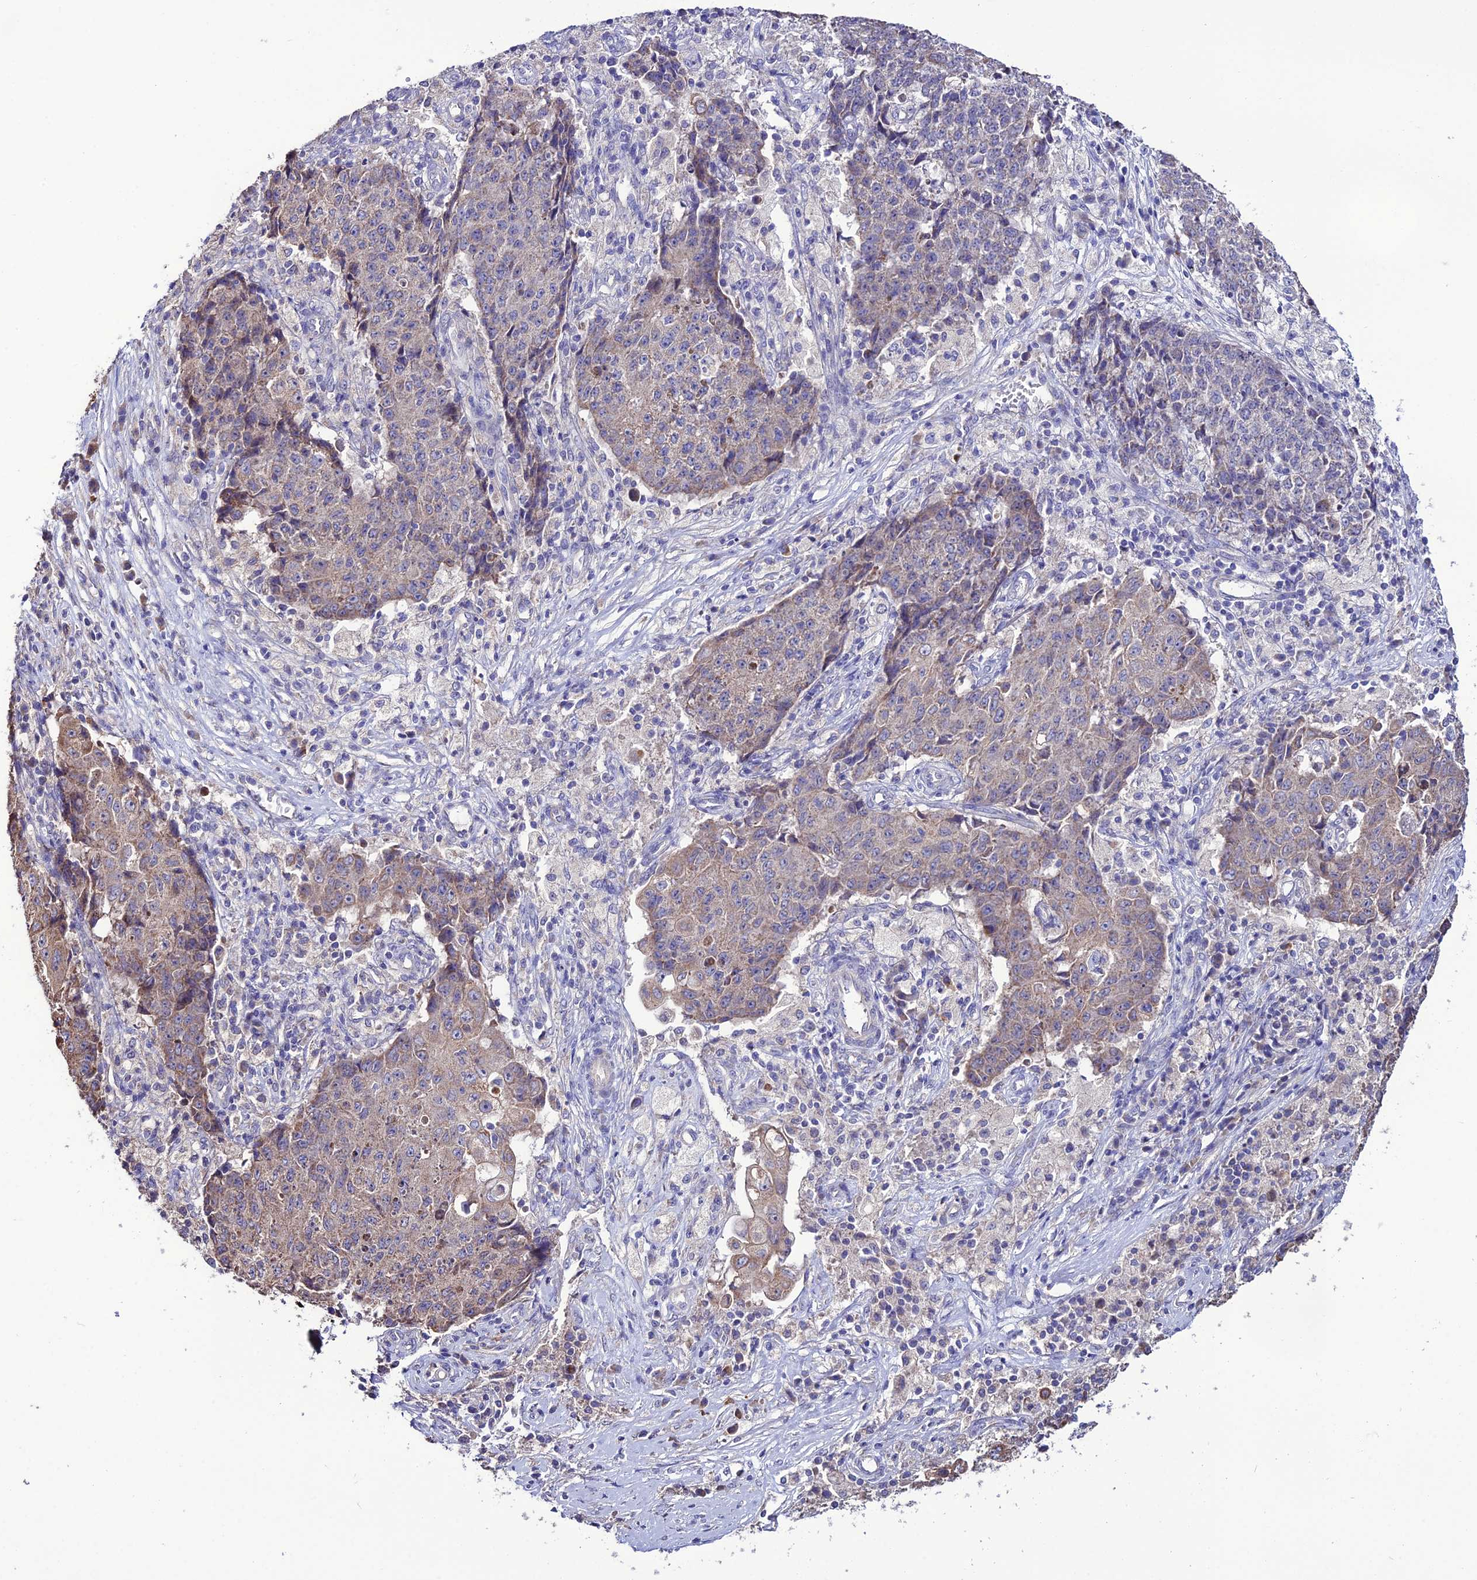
{"staining": {"intensity": "weak", "quantity": "<25%", "location": "cytoplasmic/membranous"}, "tissue": "ovarian cancer", "cell_type": "Tumor cells", "image_type": "cancer", "snomed": [{"axis": "morphology", "description": "Carcinoma, endometroid"}, {"axis": "topography", "description": "Ovary"}], "caption": "This is an immunohistochemistry image of human ovarian endometroid carcinoma. There is no positivity in tumor cells.", "gene": "HOGA1", "patient": {"sex": "female", "age": 42}}